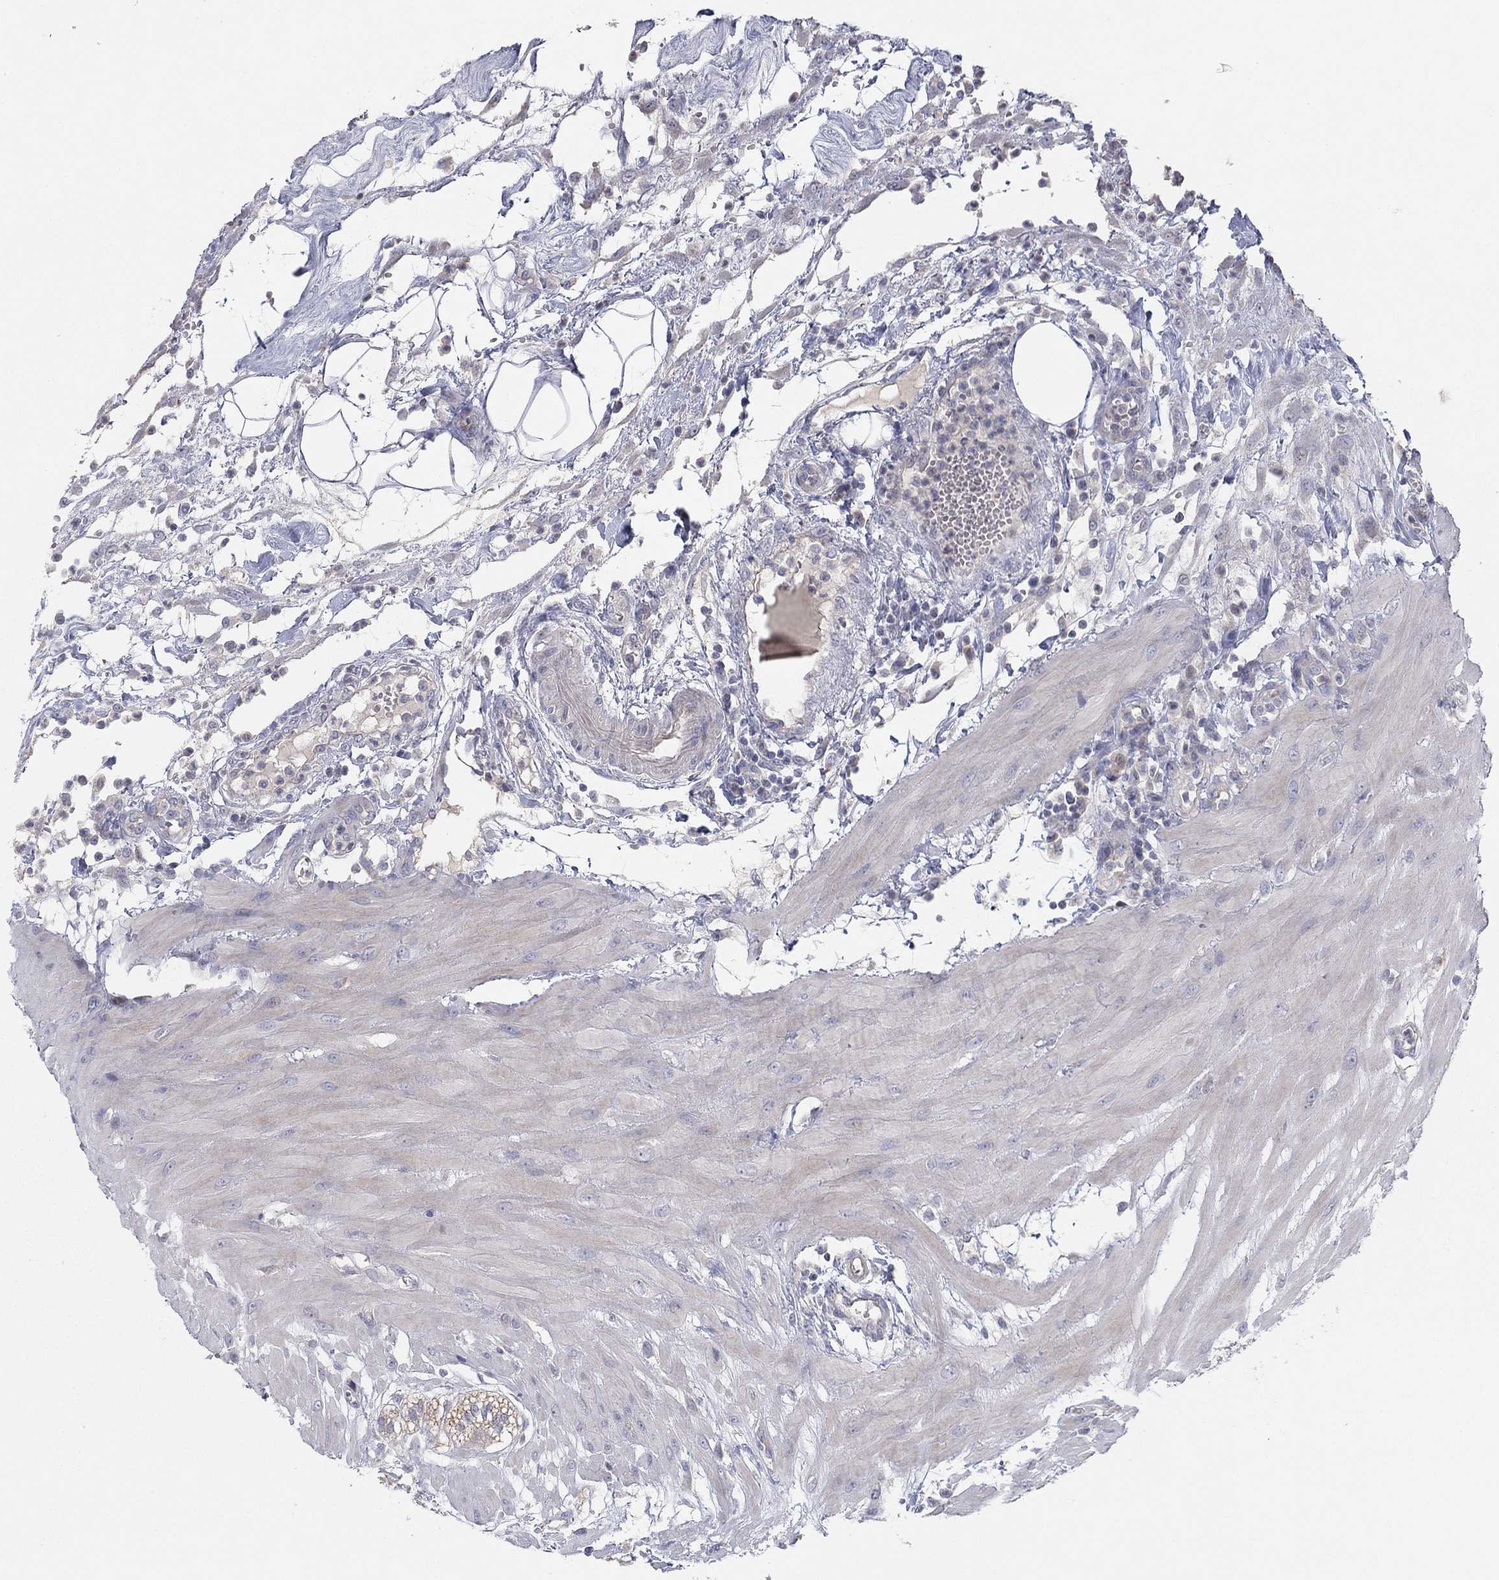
{"staining": {"intensity": "weak", "quantity": ">75%", "location": "cytoplasmic/membranous"}, "tissue": "colon", "cell_type": "Endothelial cells", "image_type": "normal", "snomed": [{"axis": "morphology", "description": "Normal tissue, NOS"}, {"axis": "morphology", "description": "Adenocarcinoma, NOS"}, {"axis": "topography", "description": "Colon"}], "caption": "About >75% of endothelial cells in benign human colon reveal weak cytoplasmic/membranous protein positivity as visualized by brown immunohistochemical staining.", "gene": "AMN1", "patient": {"sex": "male", "age": 65}}